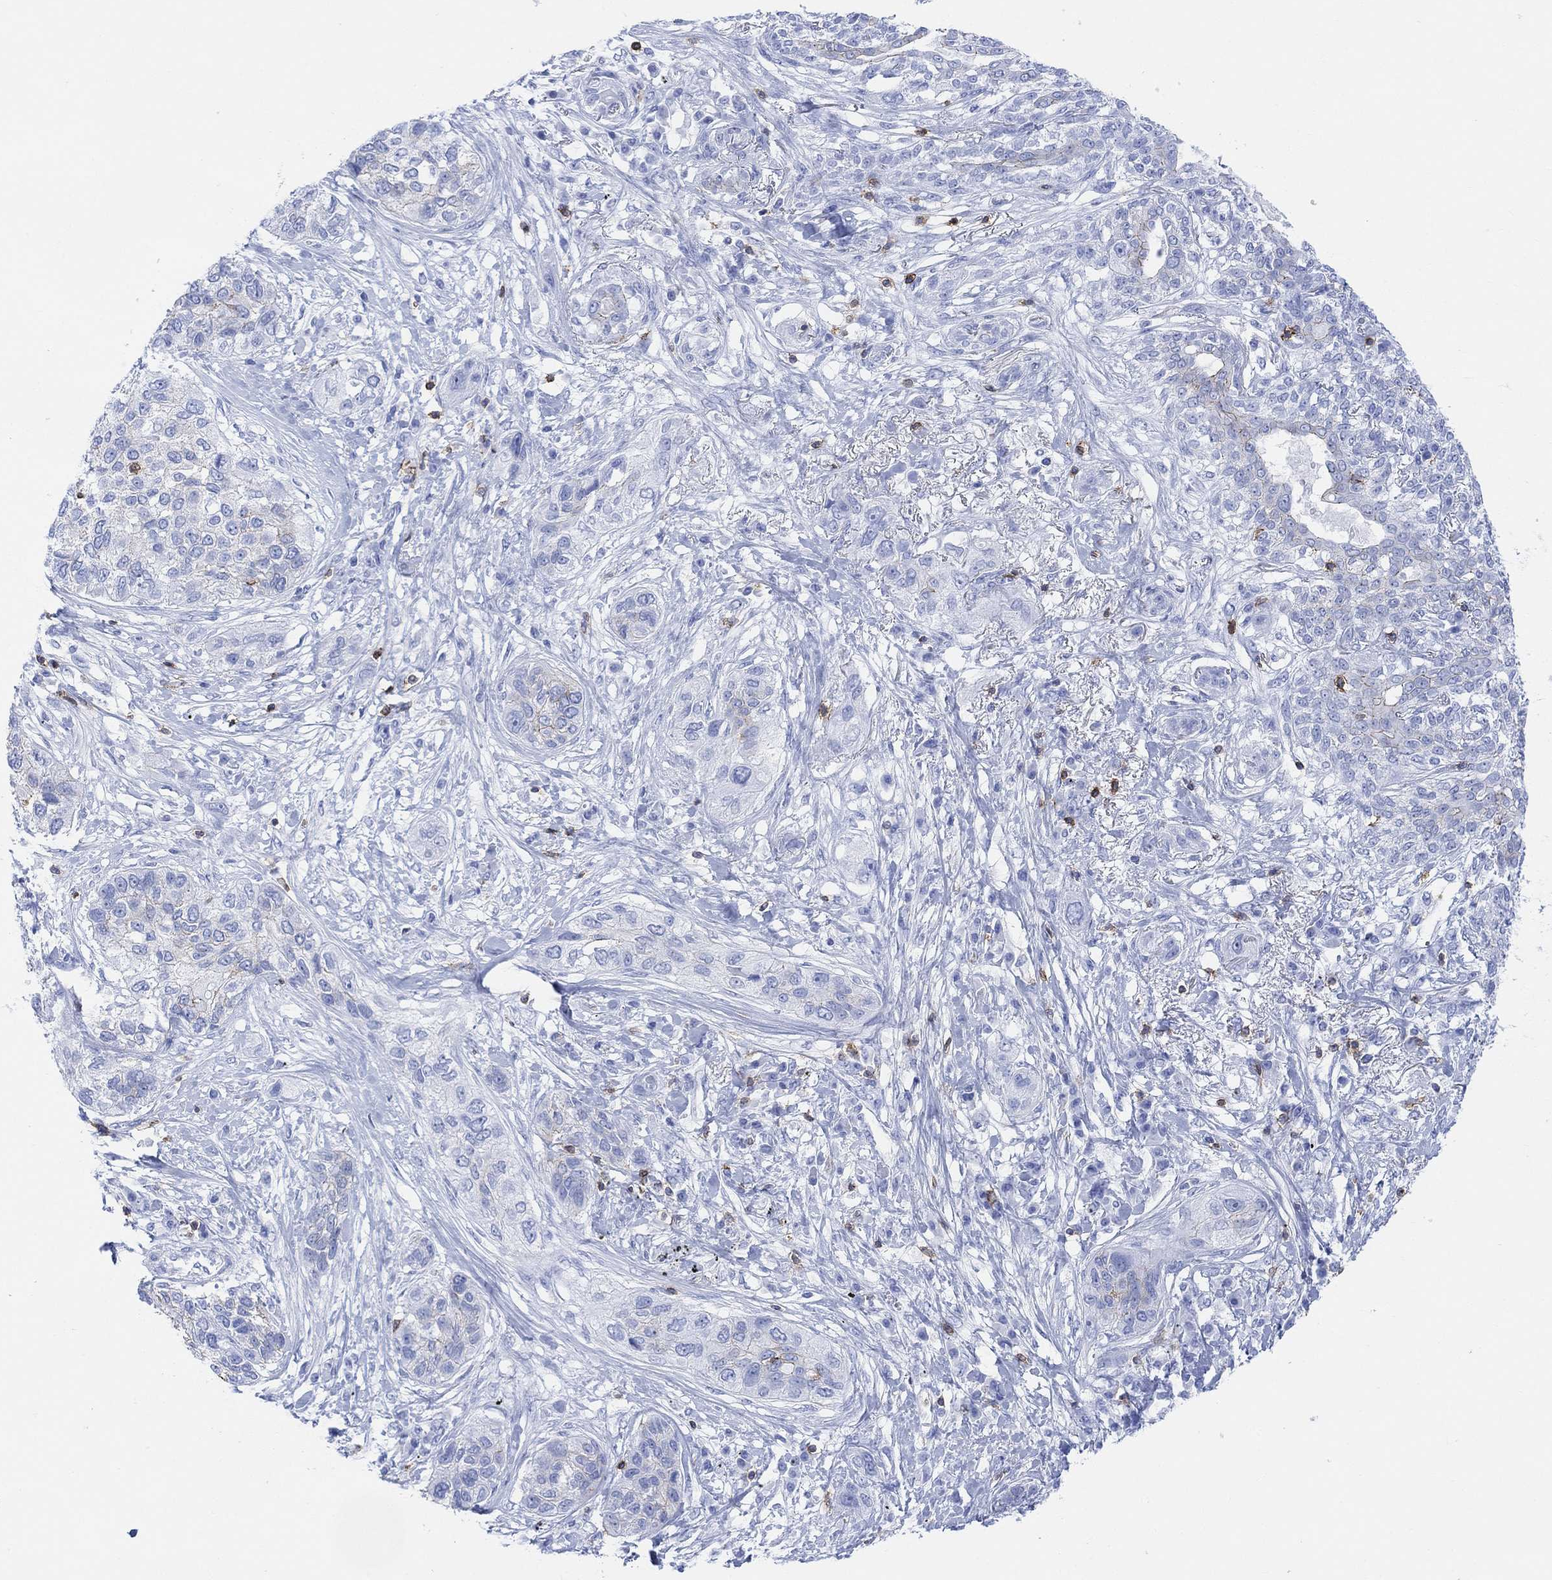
{"staining": {"intensity": "negative", "quantity": "none", "location": "none"}, "tissue": "lung cancer", "cell_type": "Tumor cells", "image_type": "cancer", "snomed": [{"axis": "morphology", "description": "Squamous cell carcinoma, NOS"}, {"axis": "topography", "description": "Lung"}], "caption": "Histopathology image shows no significant protein staining in tumor cells of lung cancer.", "gene": "GPR65", "patient": {"sex": "female", "age": 70}}